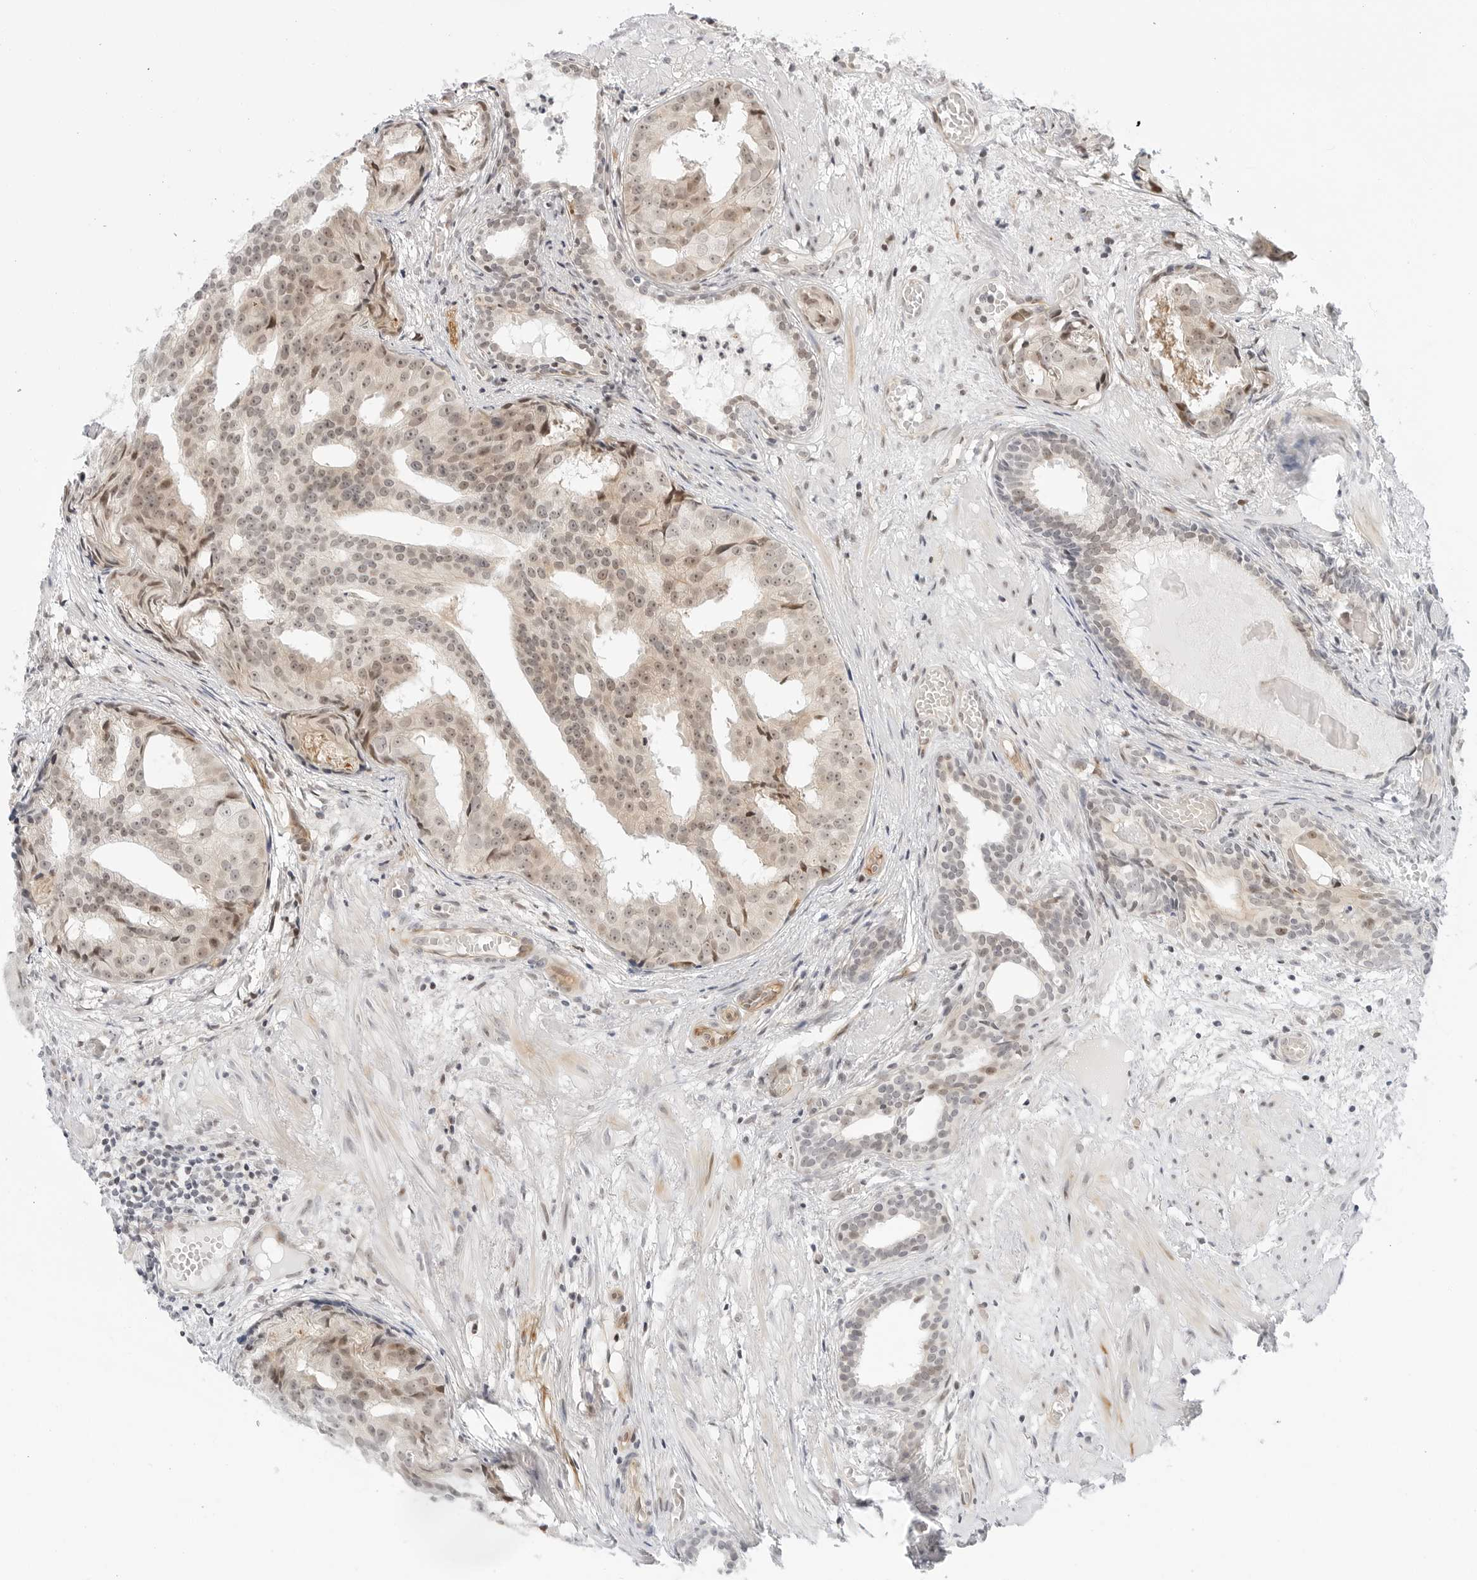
{"staining": {"intensity": "weak", "quantity": "<25%", "location": "nuclear"}, "tissue": "prostate cancer", "cell_type": "Tumor cells", "image_type": "cancer", "snomed": [{"axis": "morphology", "description": "Adenocarcinoma, Low grade"}, {"axis": "topography", "description": "Prostate"}], "caption": "Immunohistochemical staining of human low-grade adenocarcinoma (prostate) reveals no significant staining in tumor cells.", "gene": "ZNF613", "patient": {"sex": "male", "age": 88}}